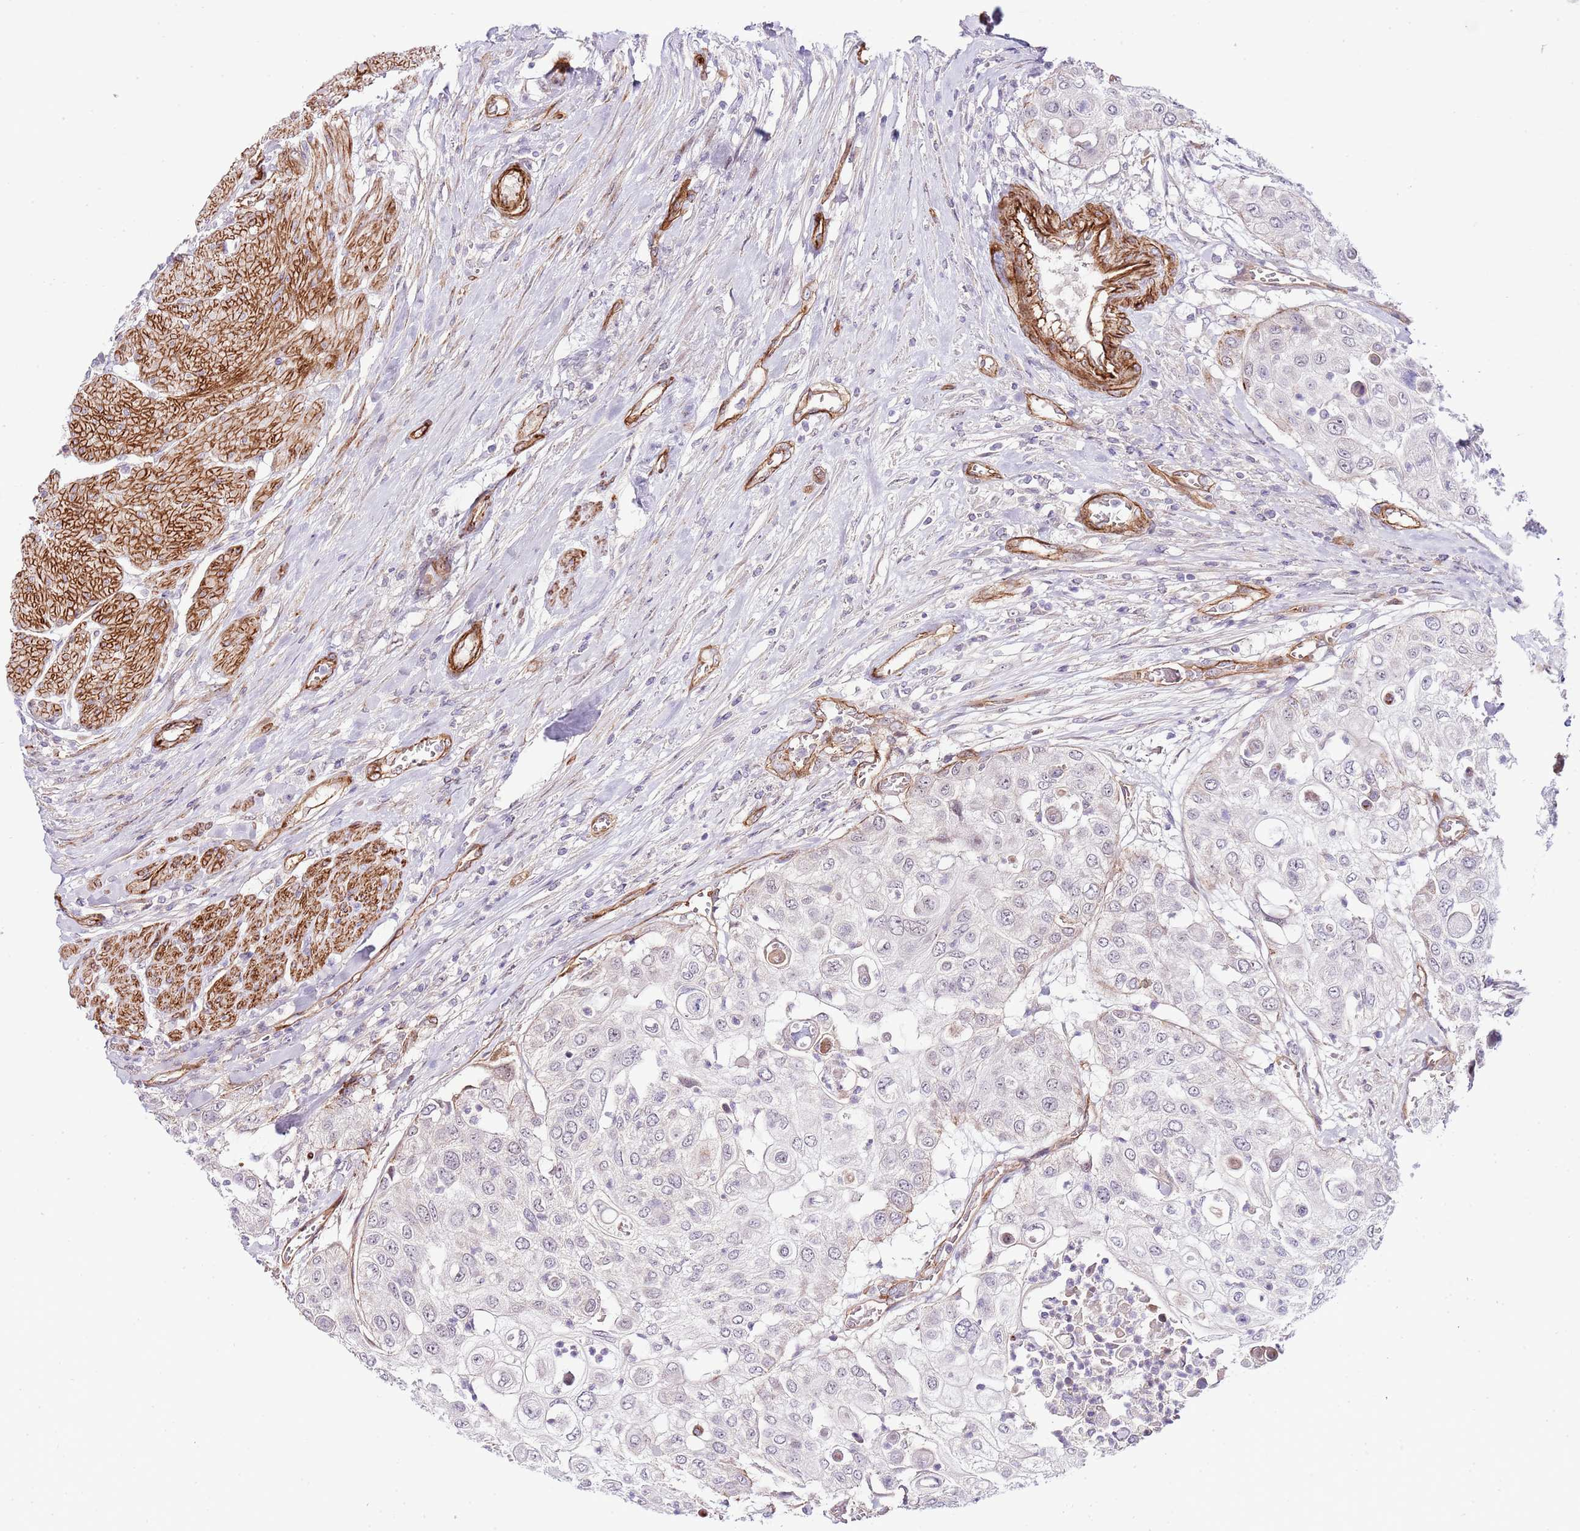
{"staining": {"intensity": "negative", "quantity": "none", "location": "none"}, "tissue": "urothelial cancer", "cell_type": "Tumor cells", "image_type": "cancer", "snomed": [{"axis": "morphology", "description": "Urothelial carcinoma, High grade"}, {"axis": "topography", "description": "Urinary bladder"}], "caption": "High magnification brightfield microscopy of urothelial cancer stained with DAB (brown) and counterstained with hematoxylin (blue): tumor cells show no significant expression.", "gene": "NEK3", "patient": {"sex": "female", "age": 79}}